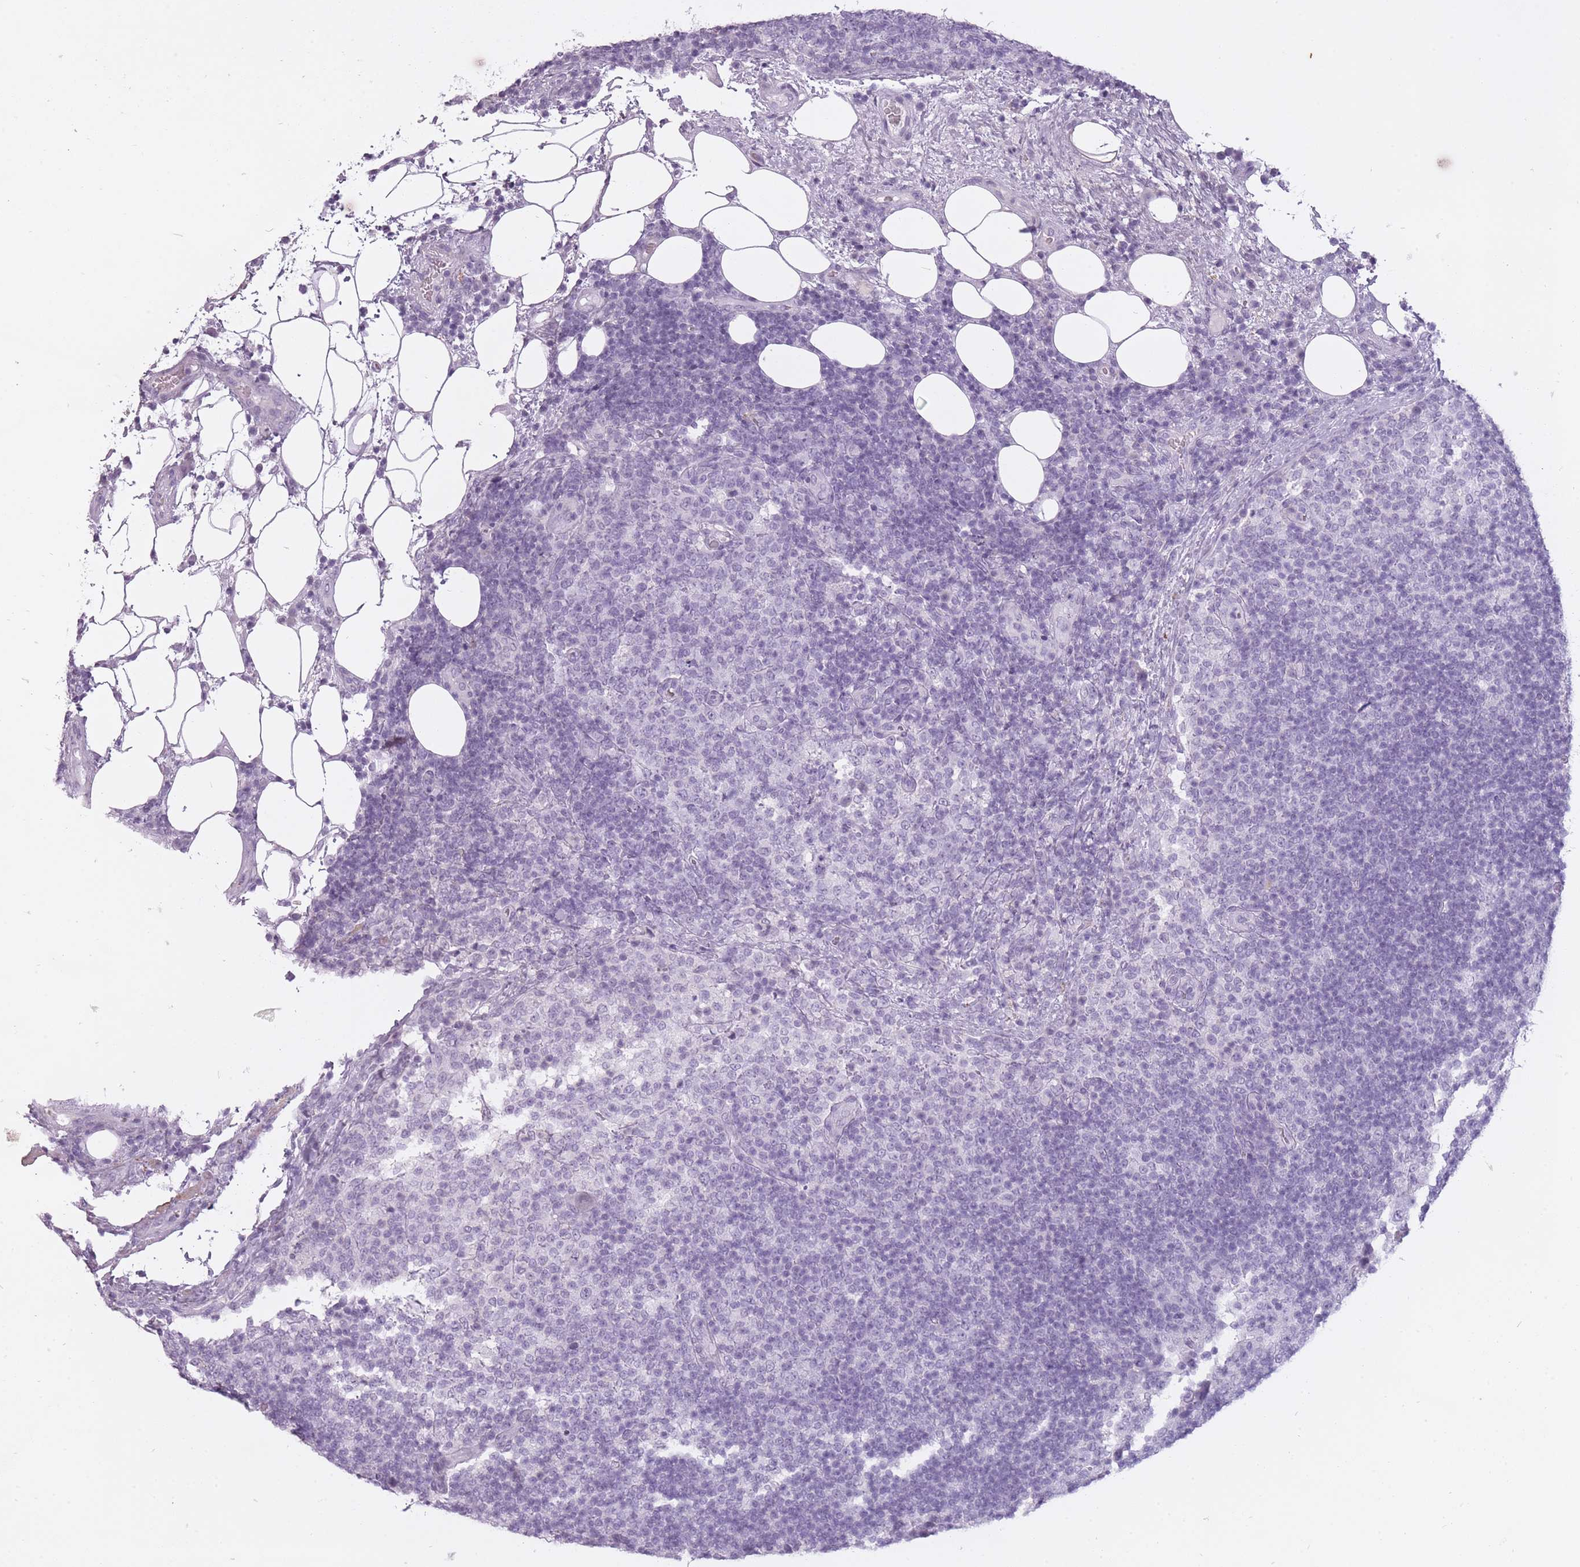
{"staining": {"intensity": "negative", "quantity": "none", "location": "none"}, "tissue": "lymph node", "cell_type": "Germinal center cells", "image_type": "normal", "snomed": [{"axis": "morphology", "description": "Normal tissue, NOS"}, {"axis": "topography", "description": "Lymph node"}], "caption": "IHC photomicrograph of unremarkable lymph node stained for a protein (brown), which reveals no positivity in germinal center cells. Nuclei are stained in blue.", "gene": "RFX4", "patient": {"sex": "female", "age": 31}}